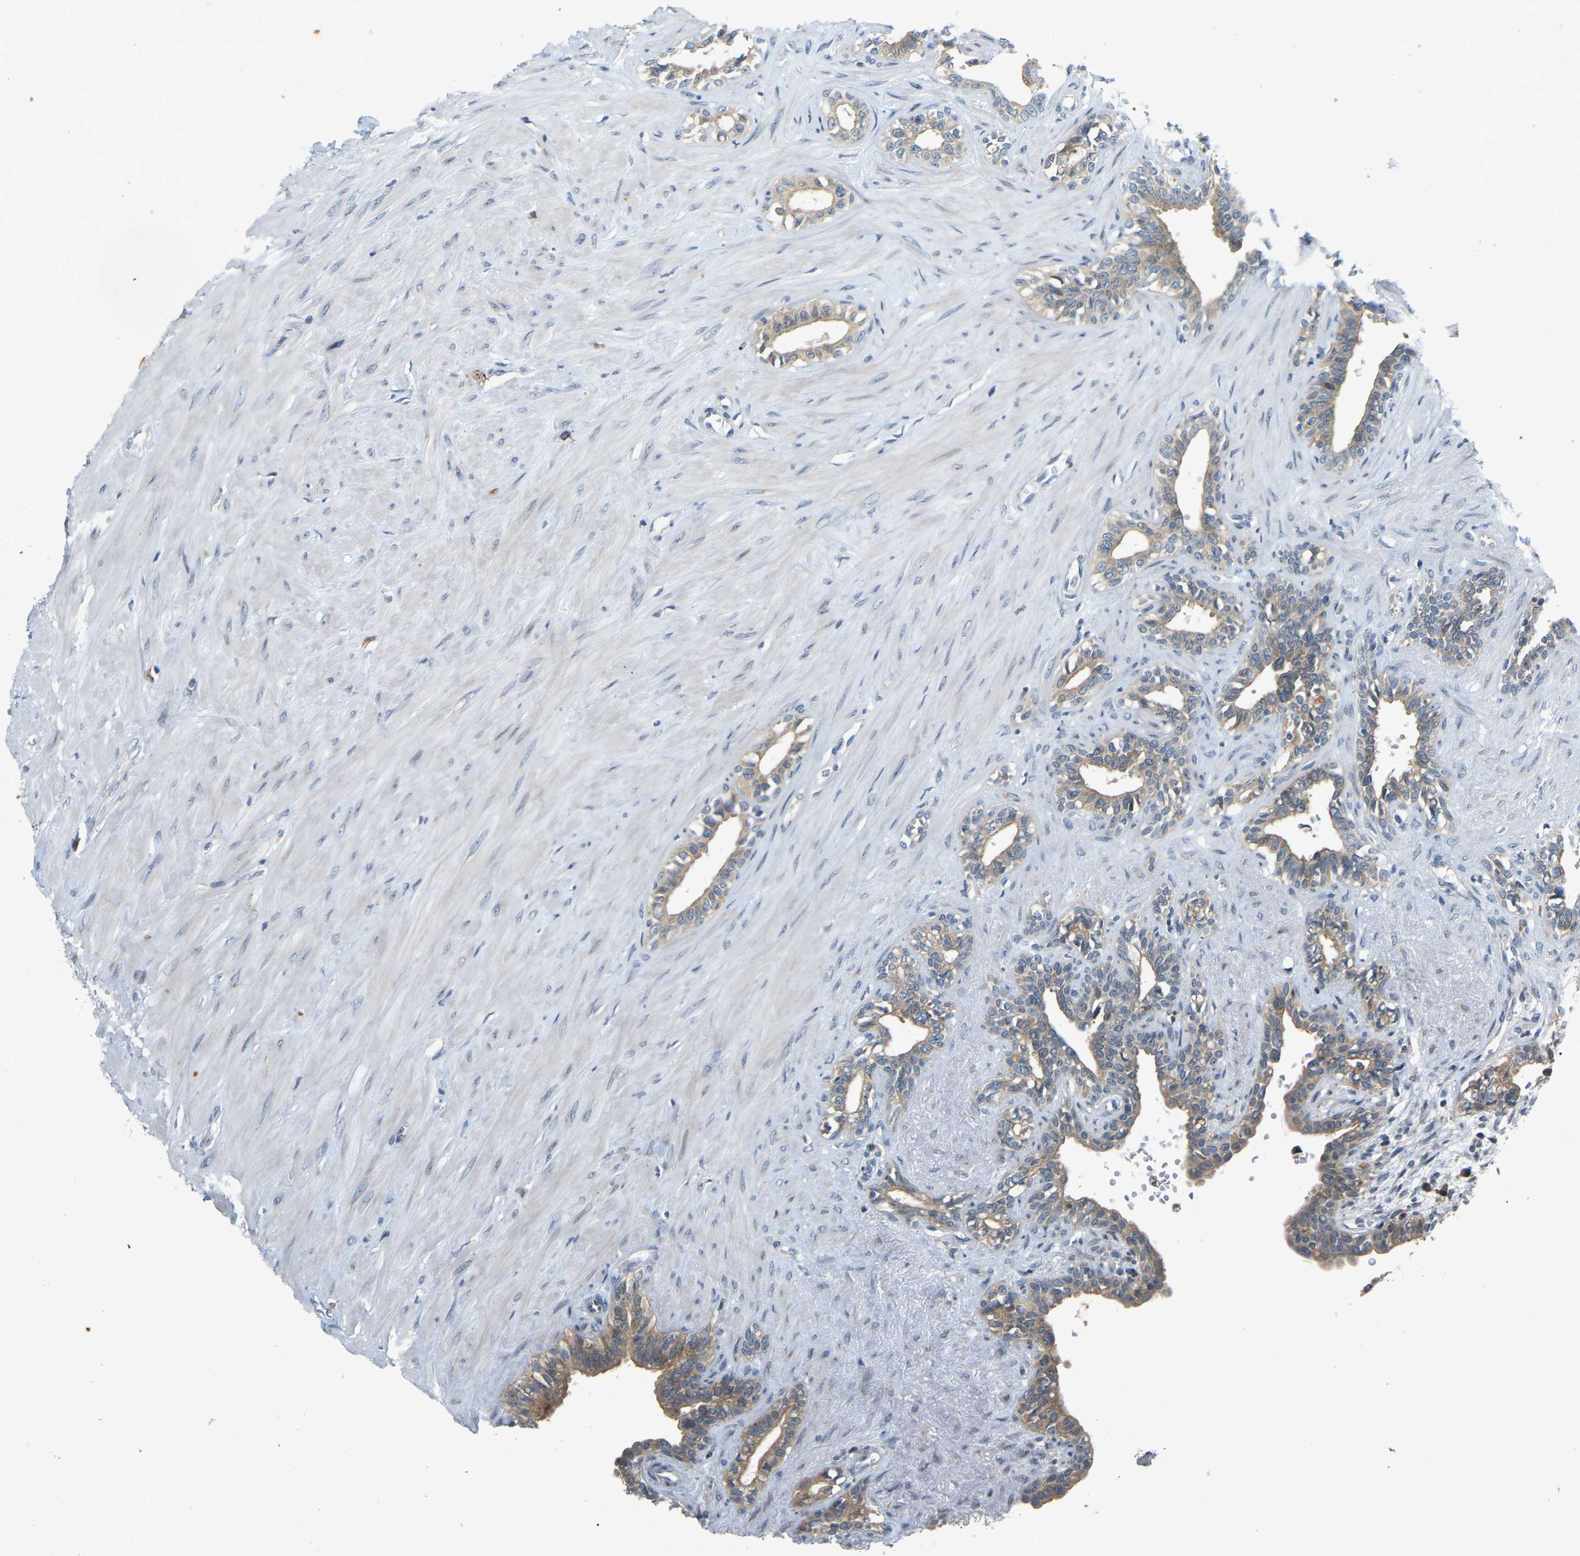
{"staining": {"intensity": "moderate", "quantity": ">75%", "location": "cytoplasmic/membranous"}, "tissue": "seminal vesicle", "cell_type": "Glandular cells", "image_type": "normal", "snomed": [{"axis": "morphology", "description": "Normal tissue, NOS"}, {"axis": "morphology", "description": "Adenocarcinoma, High grade"}, {"axis": "topography", "description": "Prostate"}, {"axis": "topography", "description": "Seminal veicle"}], "caption": "An immunohistochemistry micrograph of unremarkable tissue is shown. Protein staining in brown highlights moderate cytoplasmic/membranous positivity in seminal vesicle within glandular cells.", "gene": "ENSG00000283765", "patient": {"sex": "male", "age": 55}}